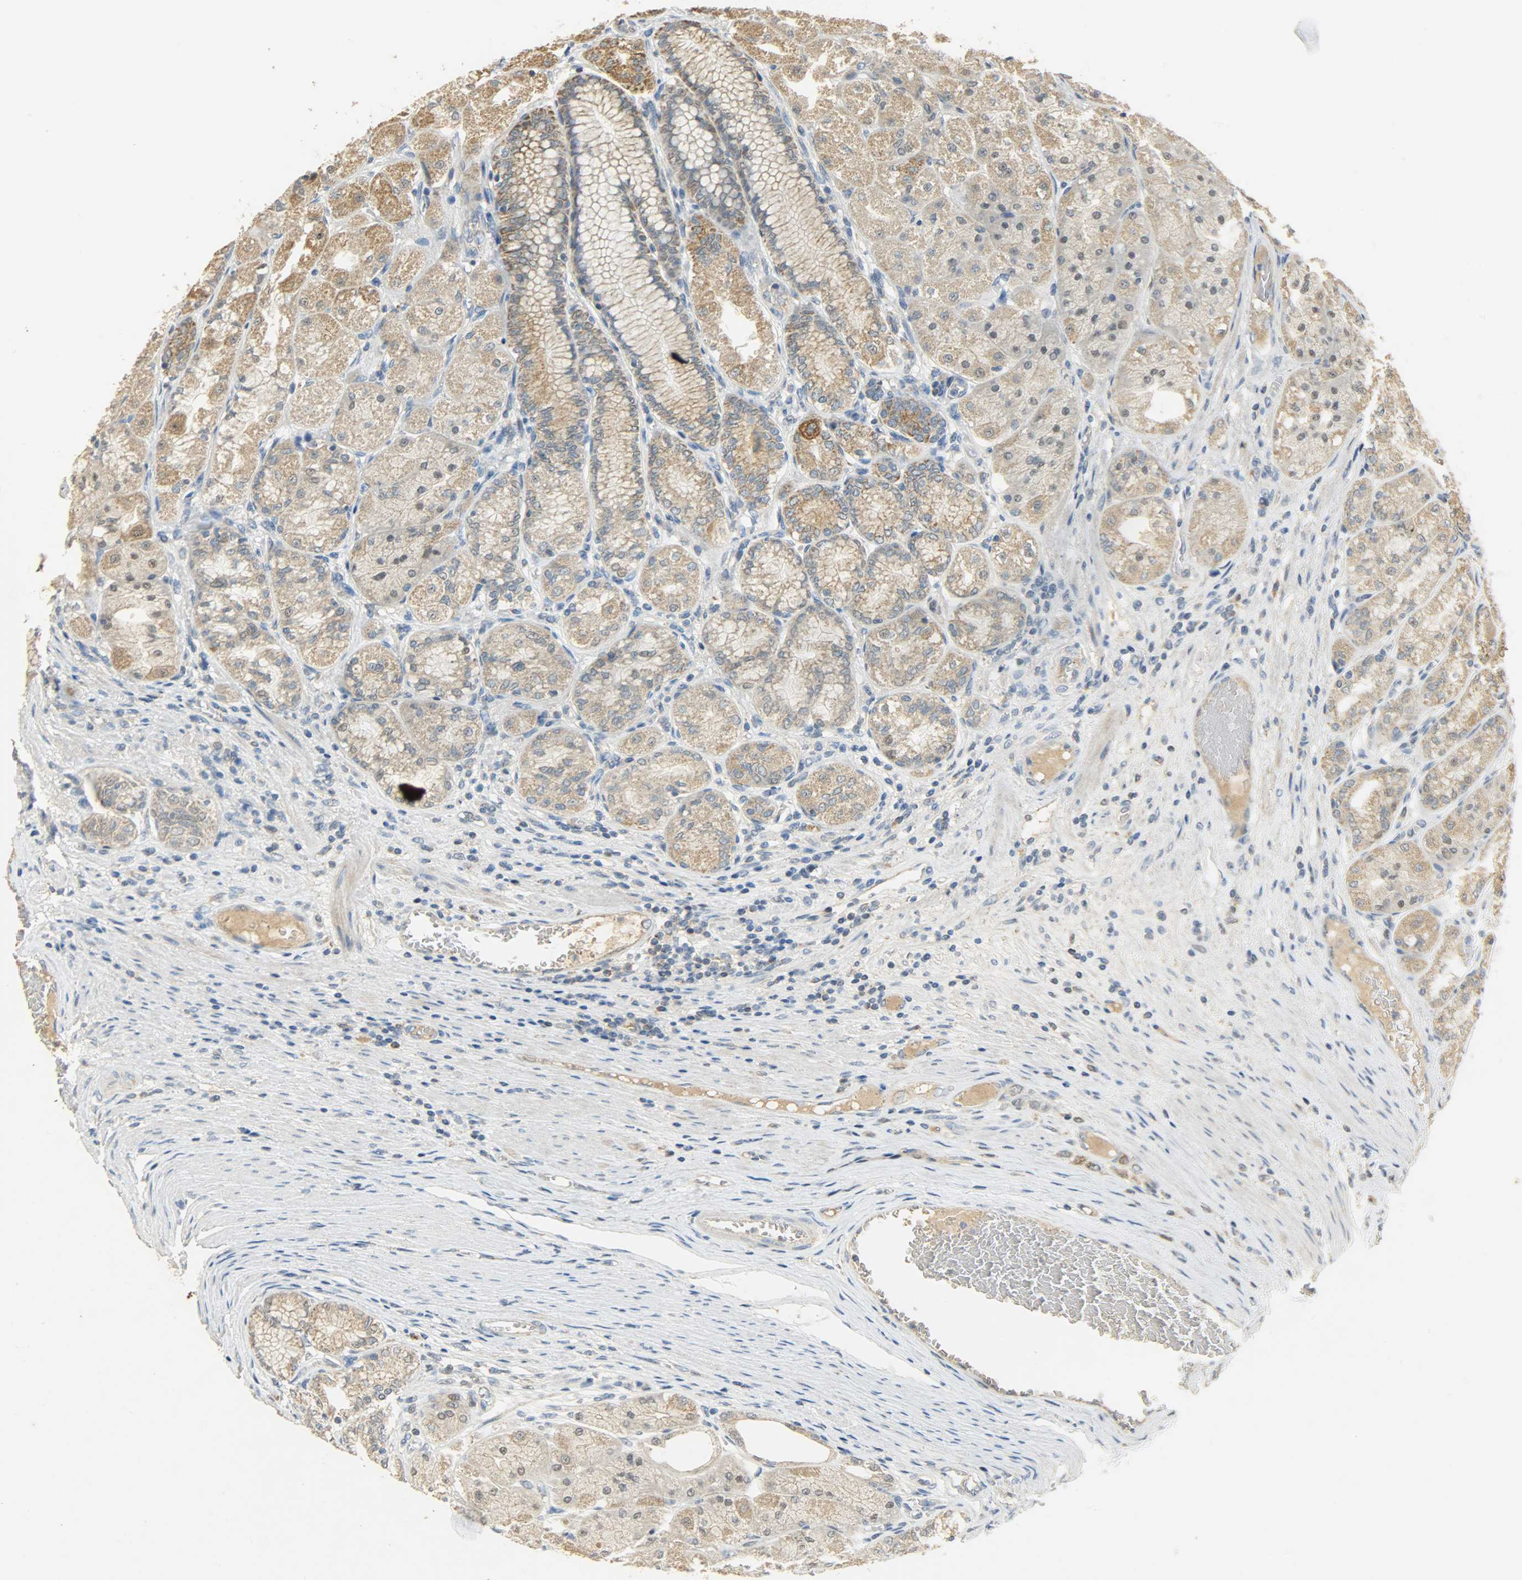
{"staining": {"intensity": "strong", "quantity": ">75%", "location": "cytoplasmic/membranous"}, "tissue": "stomach", "cell_type": "Glandular cells", "image_type": "normal", "snomed": [{"axis": "morphology", "description": "Normal tissue, NOS"}, {"axis": "morphology", "description": "Adenocarcinoma, NOS"}, {"axis": "topography", "description": "Stomach"}, {"axis": "topography", "description": "Stomach, lower"}], "caption": "Glandular cells show strong cytoplasmic/membranous staining in approximately >75% of cells in normal stomach.", "gene": "HDHD5", "patient": {"sex": "female", "age": 65}}